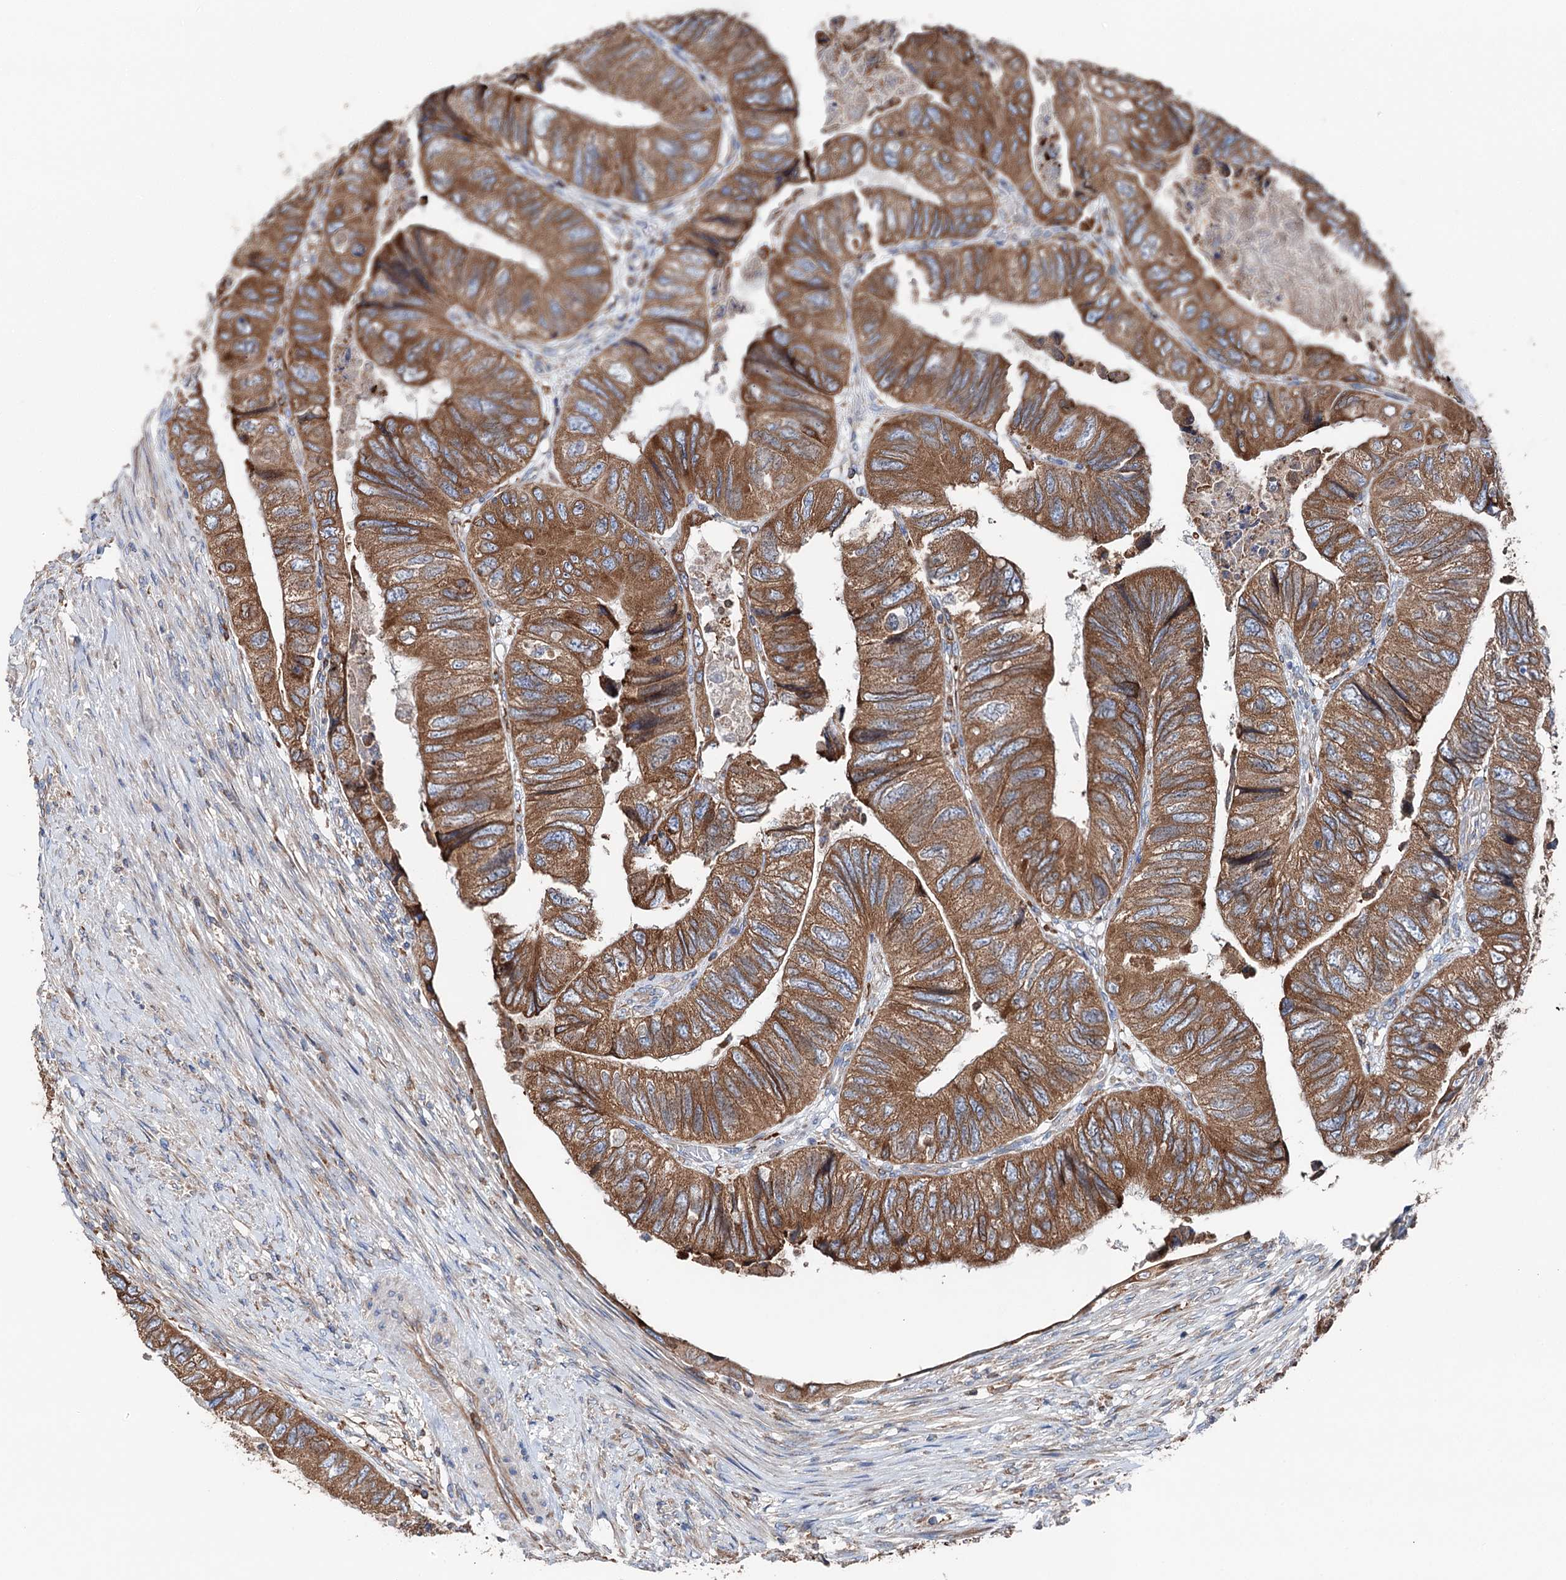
{"staining": {"intensity": "moderate", "quantity": ">75%", "location": "cytoplasmic/membranous"}, "tissue": "colorectal cancer", "cell_type": "Tumor cells", "image_type": "cancer", "snomed": [{"axis": "morphology", "description": "Adenocarcinoma, NOS"}, {"axis": "topography", "description": "Rectum"}], "caption": "An image showing moderate cytoplasmic/membranous expression in approximately >75% of tumor cells in colorectal cancer, as visualized by brown immunohistochemical staining.", "gene": "ERP29", "patient": {"sex": "male", "age": 63}}